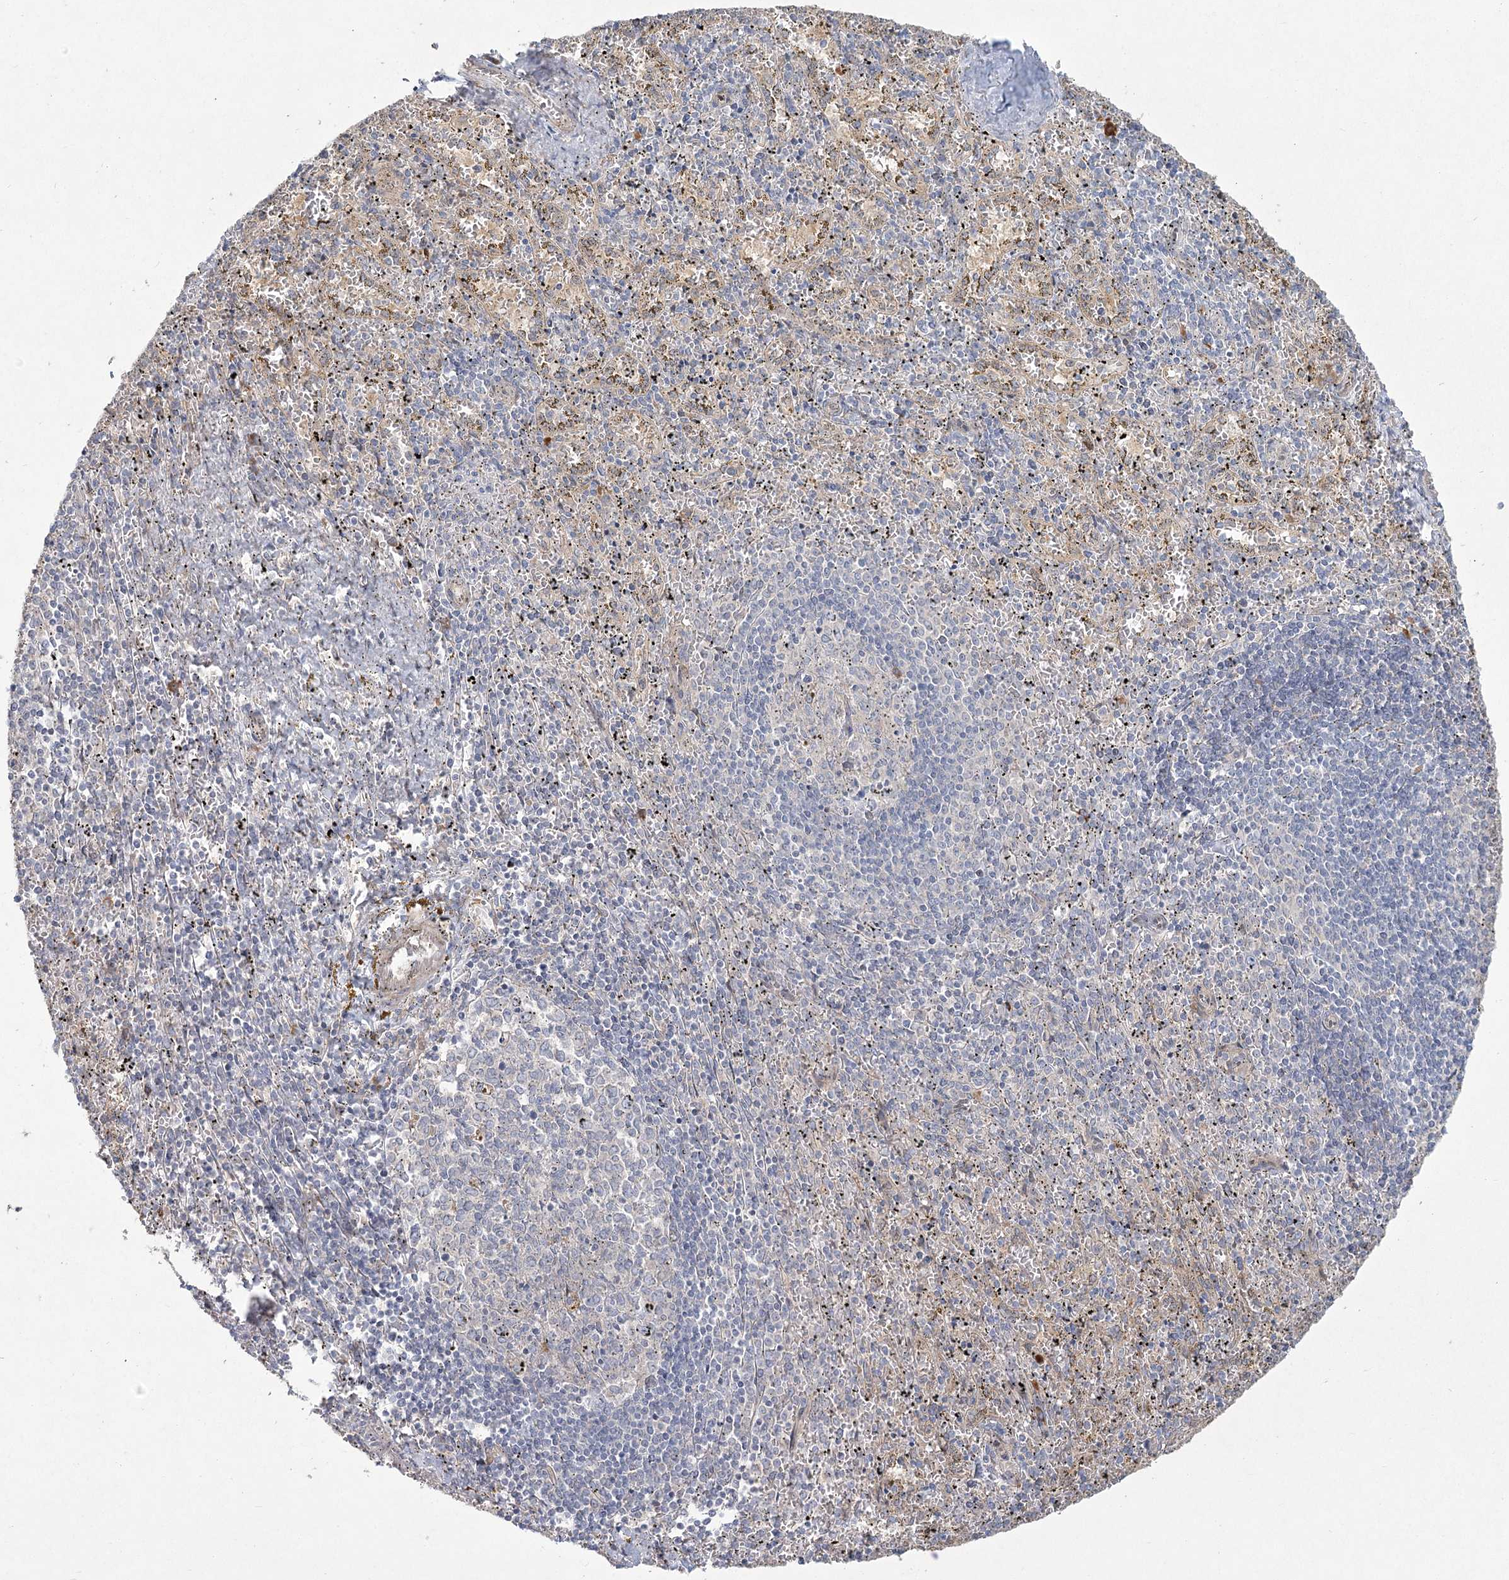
{"staining": {"intensity": "negative", "quantity": "none", "location": "none"}, "tissue": "spleen", "cell_type": "Cells in red pulp", "image_type": "normal", "snomed": [{"axis": "morphology", "description": "Normal tissue, NOS"}, {"axis": "topography", "description": "Spleen"}], "caption": "An image of human spleen is negative for staining in cells in red pulp. (DAB (3,3'-diaminobenzidine) IHC, high magnification).", "gene": "CAMTA1", "patient": {"sex": "male", "age": 11}}